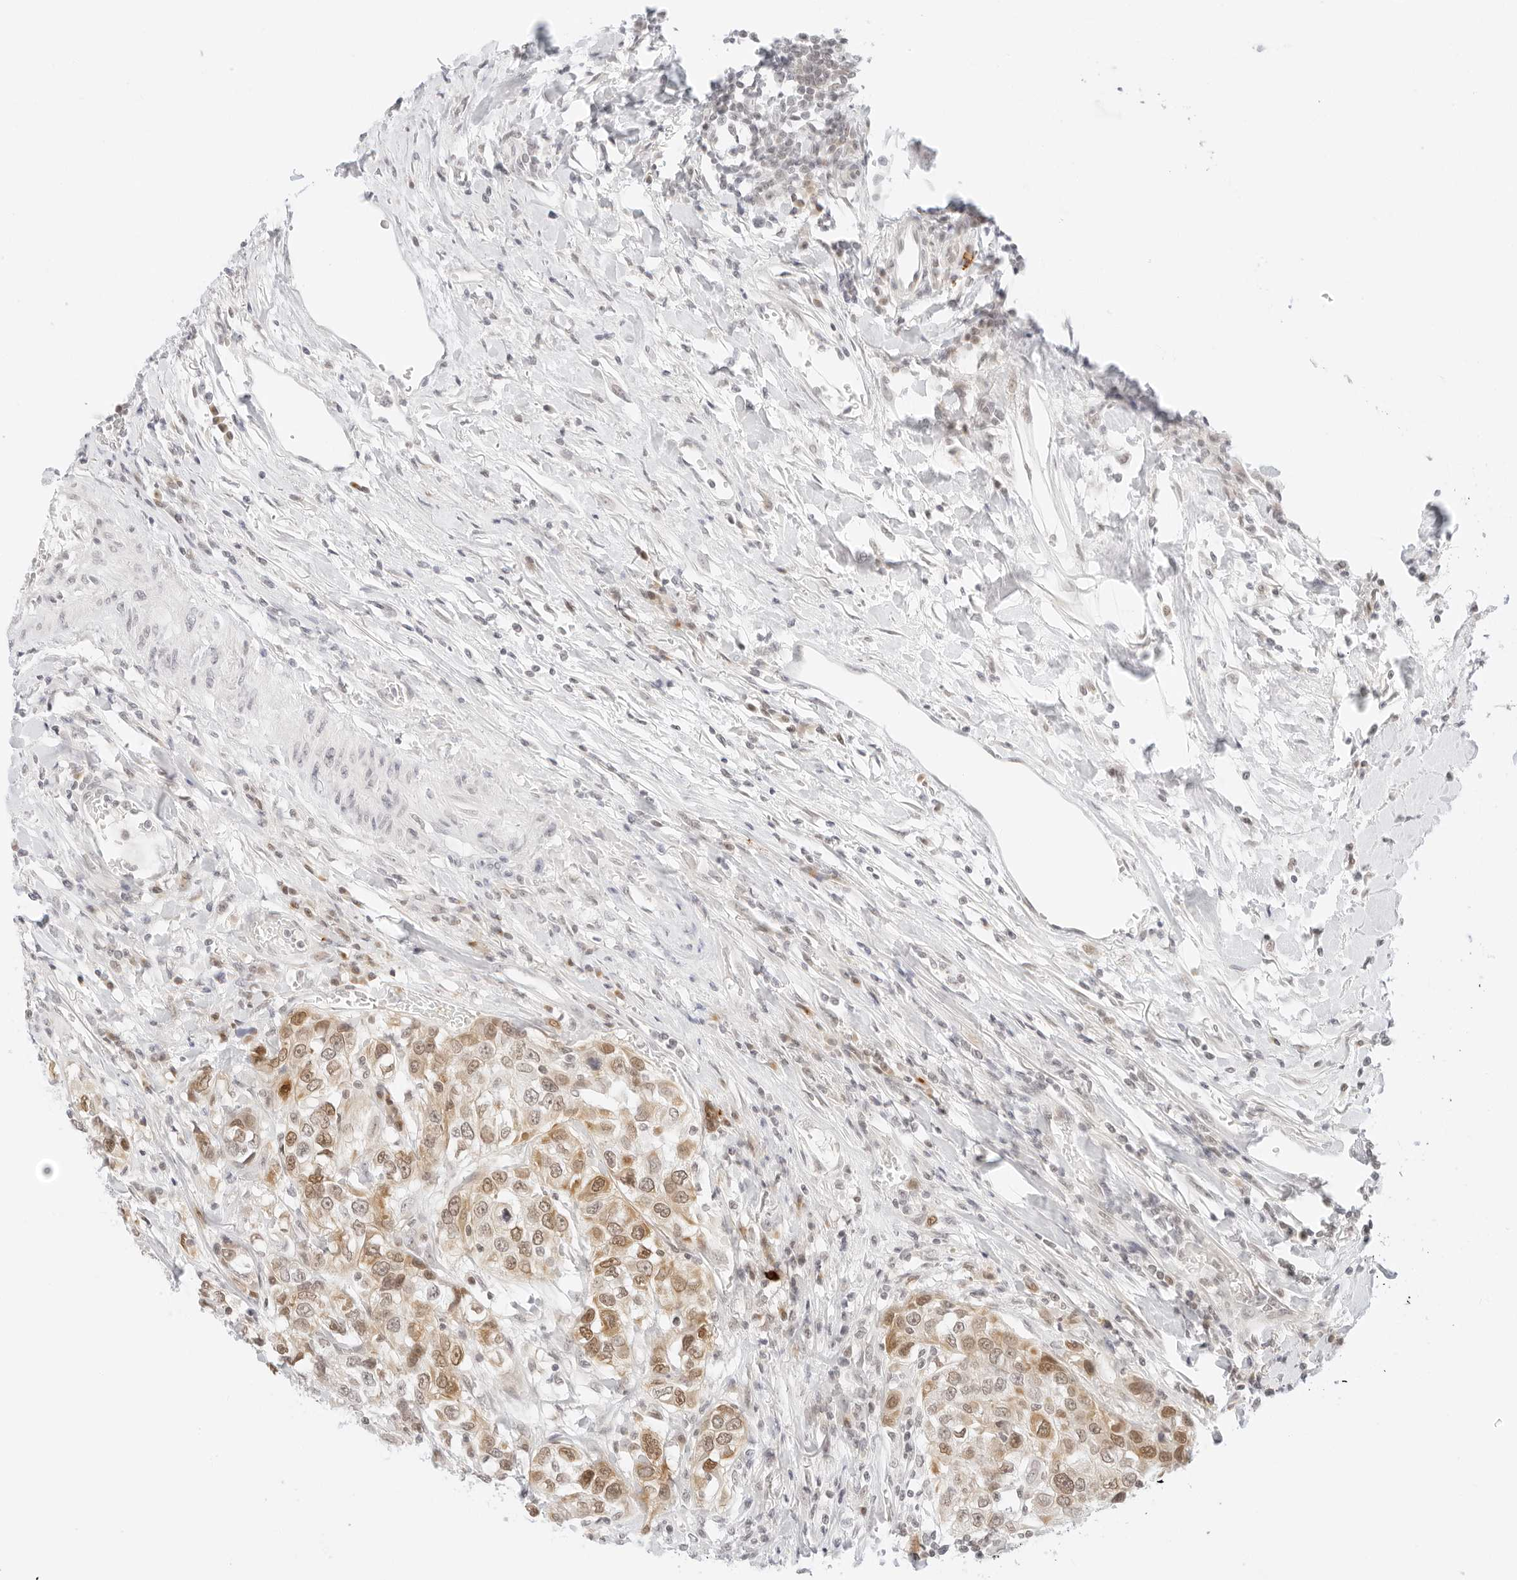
{"staining": {"intensity": "moderate", "quantity": ">75%", "location": "cytoplasmic/membranous,nuclear"}, "tissue": "urothelial cancer", "cell_type": "Tumor cells", "image_type": "cancer", "snomed": [{"axis": "morphology", "description": "Urothelial carcinoma, High grade"}, {"axis": "topography", "description": "Urinary bladder"}], "caption": "Immunohistochemistry (IHC) (DAB (3,3'-diaminobenzidine)) staining of human urothelial cancer reveals moderate cytoplasmic/membranous and nuclear protein staining in about >75% of tumor cells.", "gene": "POLR3C", "patient": {"sex": "female", "age": 80}}